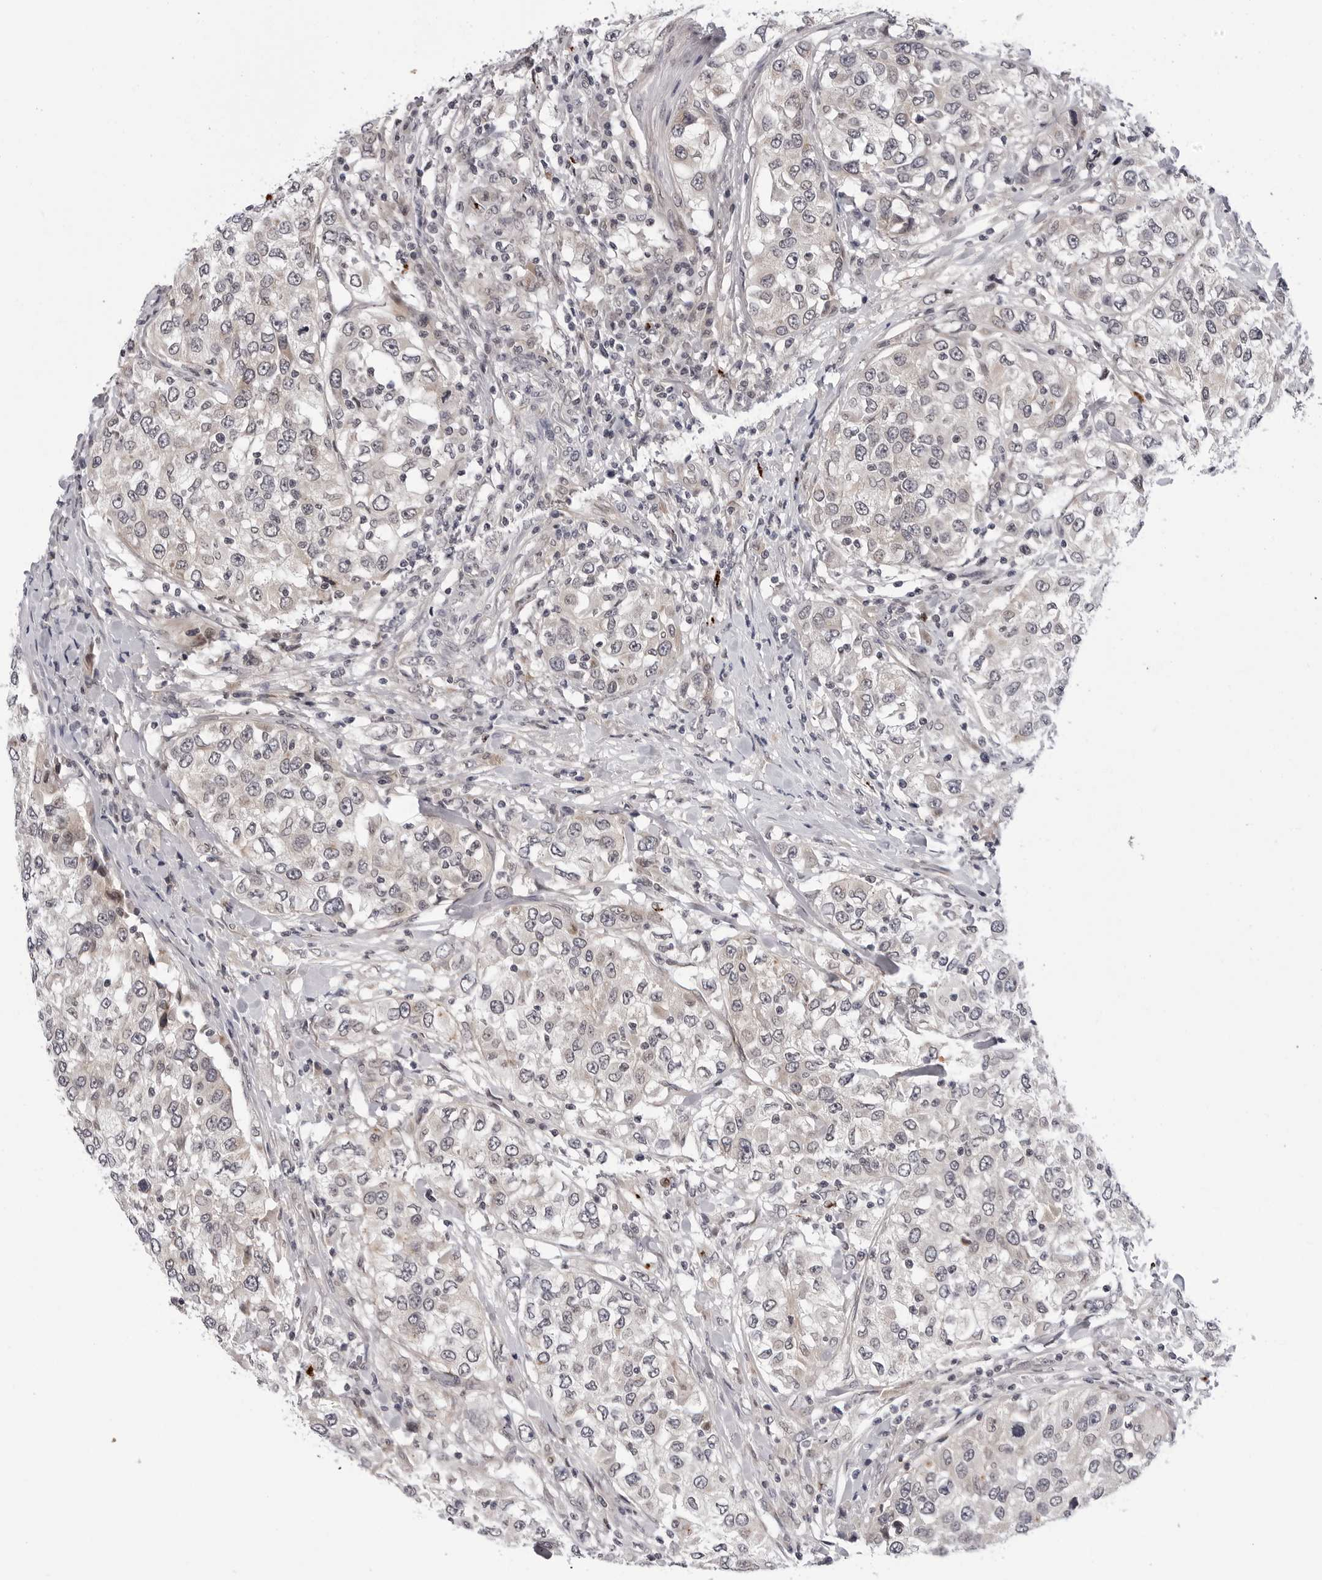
{"staining": {"intensity": "negative", "quantity": "none", "location": "none"}, "tissue": "urothelial cancer", "cell_type": "Tumor cells", "image_type": "cancer", "snomed": [{"axis": "morphology", "description": "Urothelial carcinoma, High grade"}, {"axis": "topography", "description": "Urinary bladder"}], "caption": "IHC photomicrograph of neoplastic tissue: urothelial carcinoma (high-grade) stained with DAB (3,3'-diaminobenzidine) displays no significant protein positivity in tumor cells.", "gene": "KIAA1614", "patient": {"sex": "female", "age": 80}}